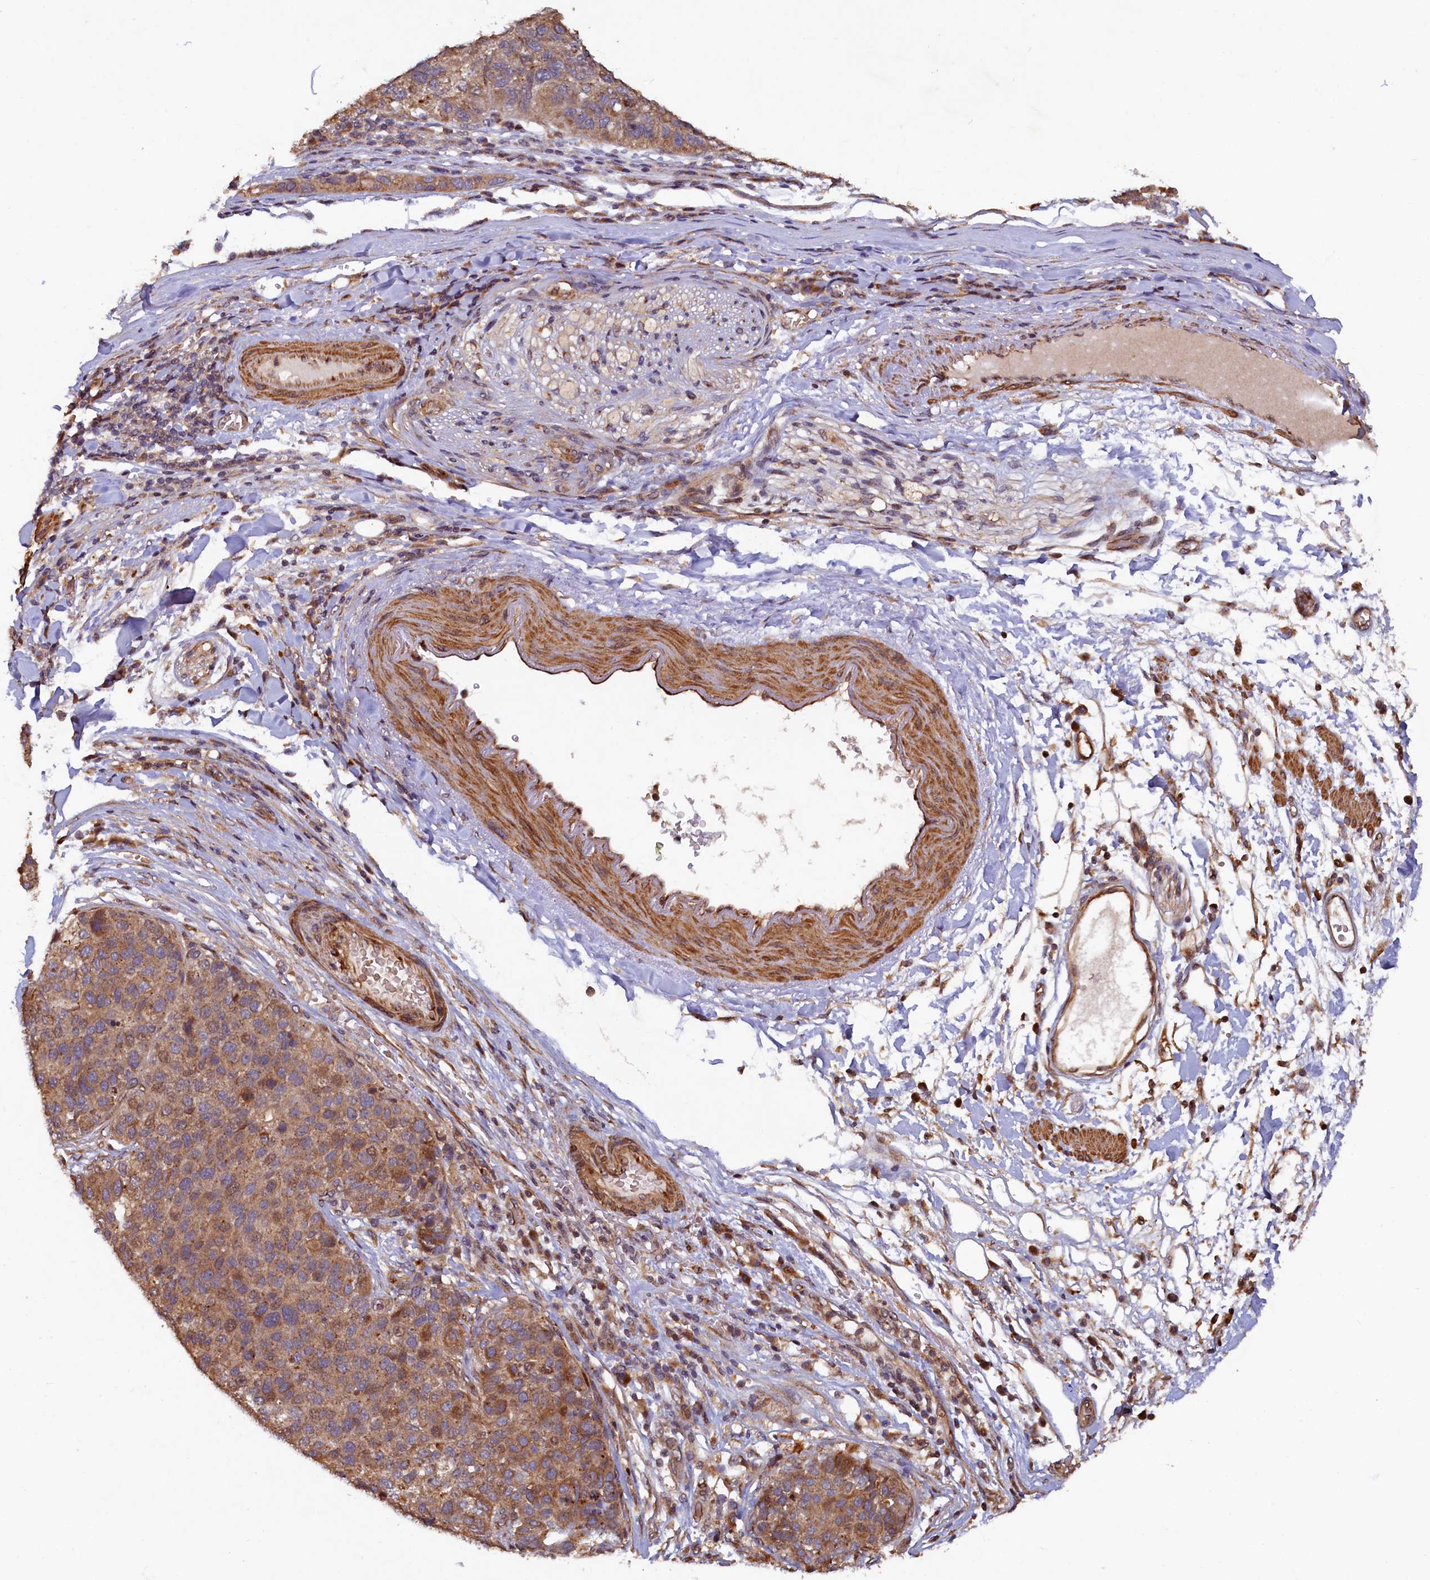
{"staining": {"intensity": "moderate", "quantity": ">75%", "location": "cytoplasmic/membranous"}, "tissue": "pancreatic cancer", "cell_type": "Tumor cells", "image_type": "cancer", "snomed": [{"axis": "morphology", "description": "Adenocarcinoma, NOS"}, {"axis": "topography", "description": "Pancreas"}], "caption": "A high-resolution histopathology image shows IHC staining of pancreatic cancer, which exhibits moderate cytoplasmic/membranous staining in about >75% of tumor cells. (Brightfield microscopy of DAB IHC at high magnification).", "gene": "TMEM181", "patient": {"sex": "female", "age": 61}}